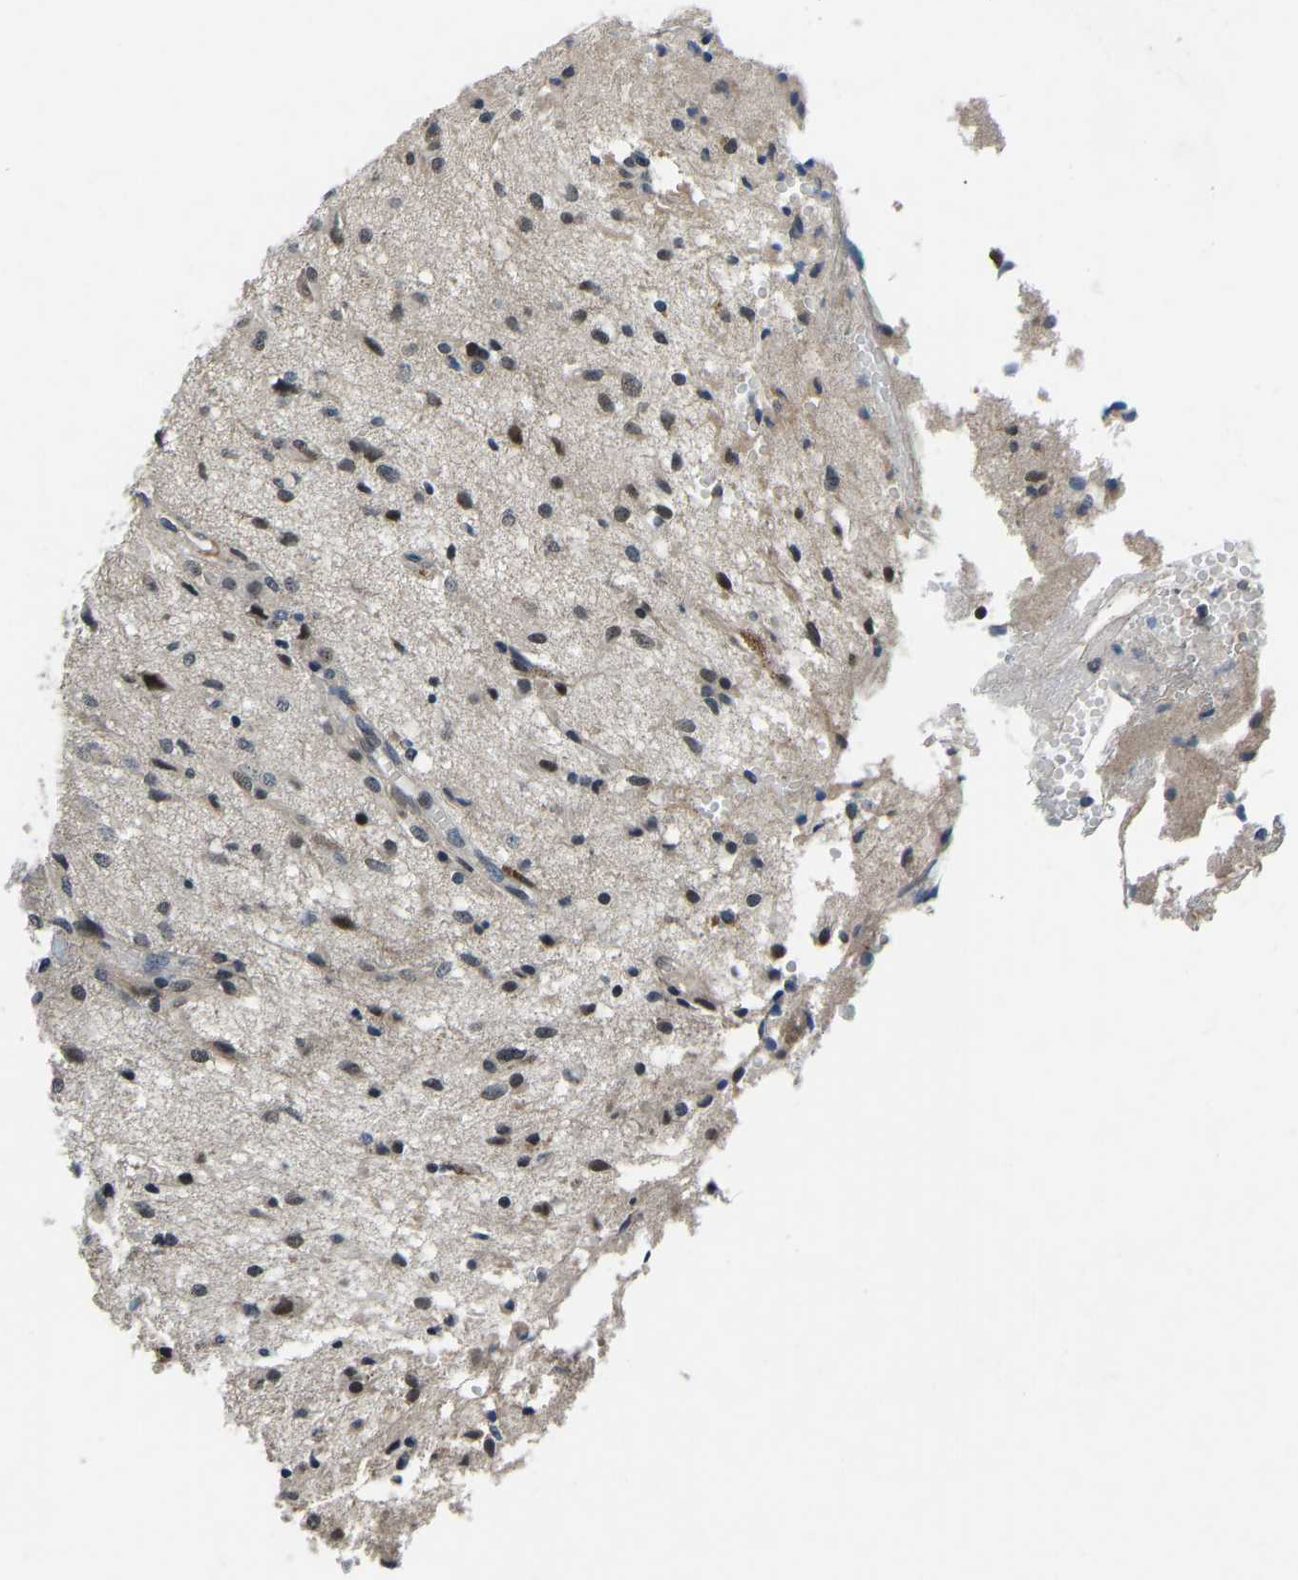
{"staining": {"intensity": "strong", "quantity": "25%-75%", "location": "nuclear"}, "tissue": "glioma", "cell_type": "Tumor cells", "image_type": "cancer", "snomed": [{"axis": "morphology", "description": "Glioma, malignant, High grade"}, {"axis": "topography", "description": "Brain"}], "caption": "Protein expression by IHC exhibits strong nuclear expression in approximately 25%-75% of tumor cells in malignant high-grade glioma.", "gene": "RLIM", "patient": {"sex": "female", "age": 59}}